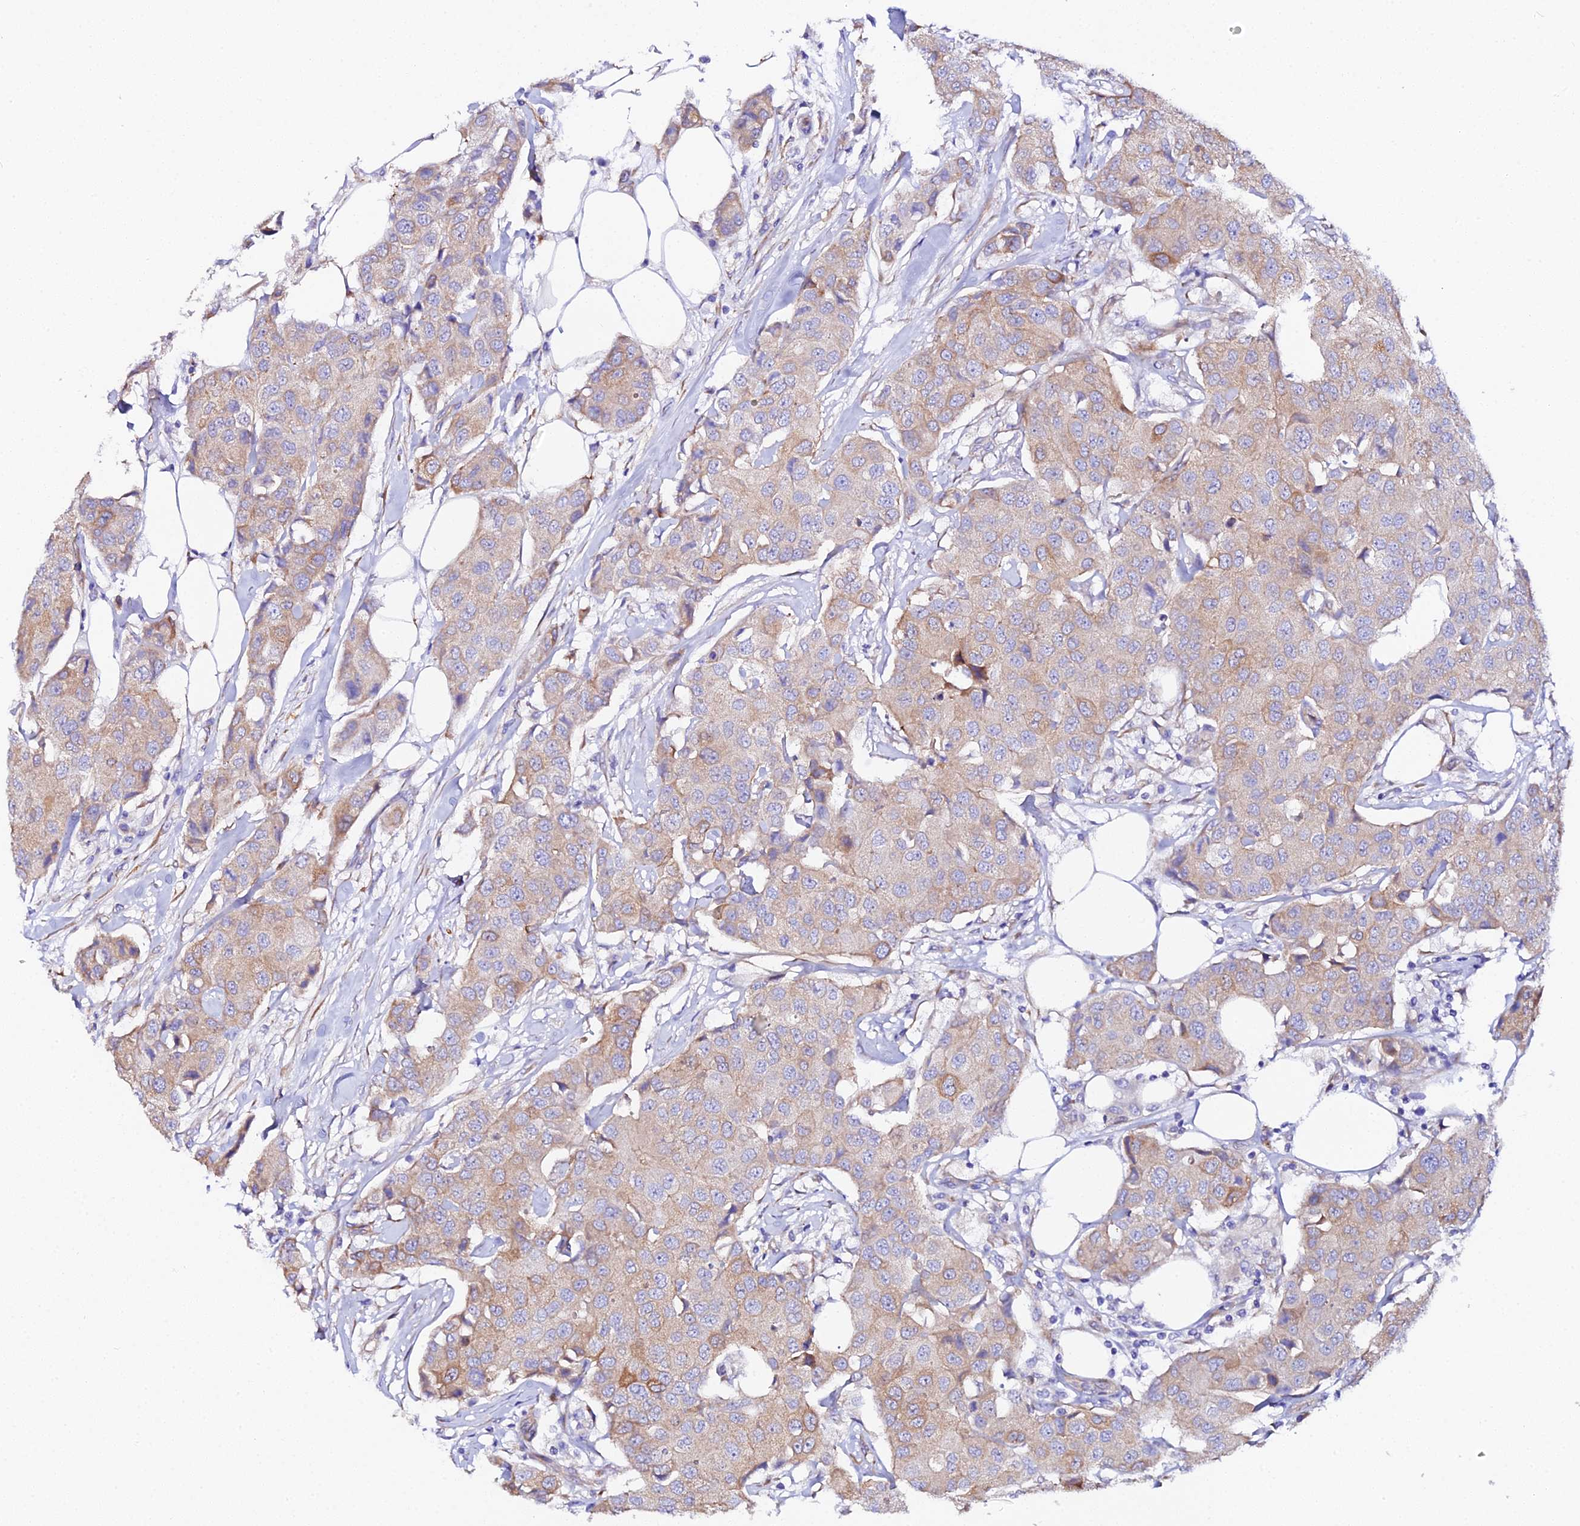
{"staining": {"intensity": "weak", "quantity": ">75%", "location": "cytoplasmic/membranous"}, "tissue": "breast cancer", "cell_type": "Tumor cells", "image_type": "cancer", "snomed": [{"axis": "morphology", "description": "Duct carcinoma"}, {"axis": "topography", "description": "Breast"}], "caption": "Breast cancer (infiltrating ductal carcinoma) stained with a protein marker reveals weak staining in tumor cells.", "gene": "CFAP45", "patient": {"sex": "female", "age": 80}}